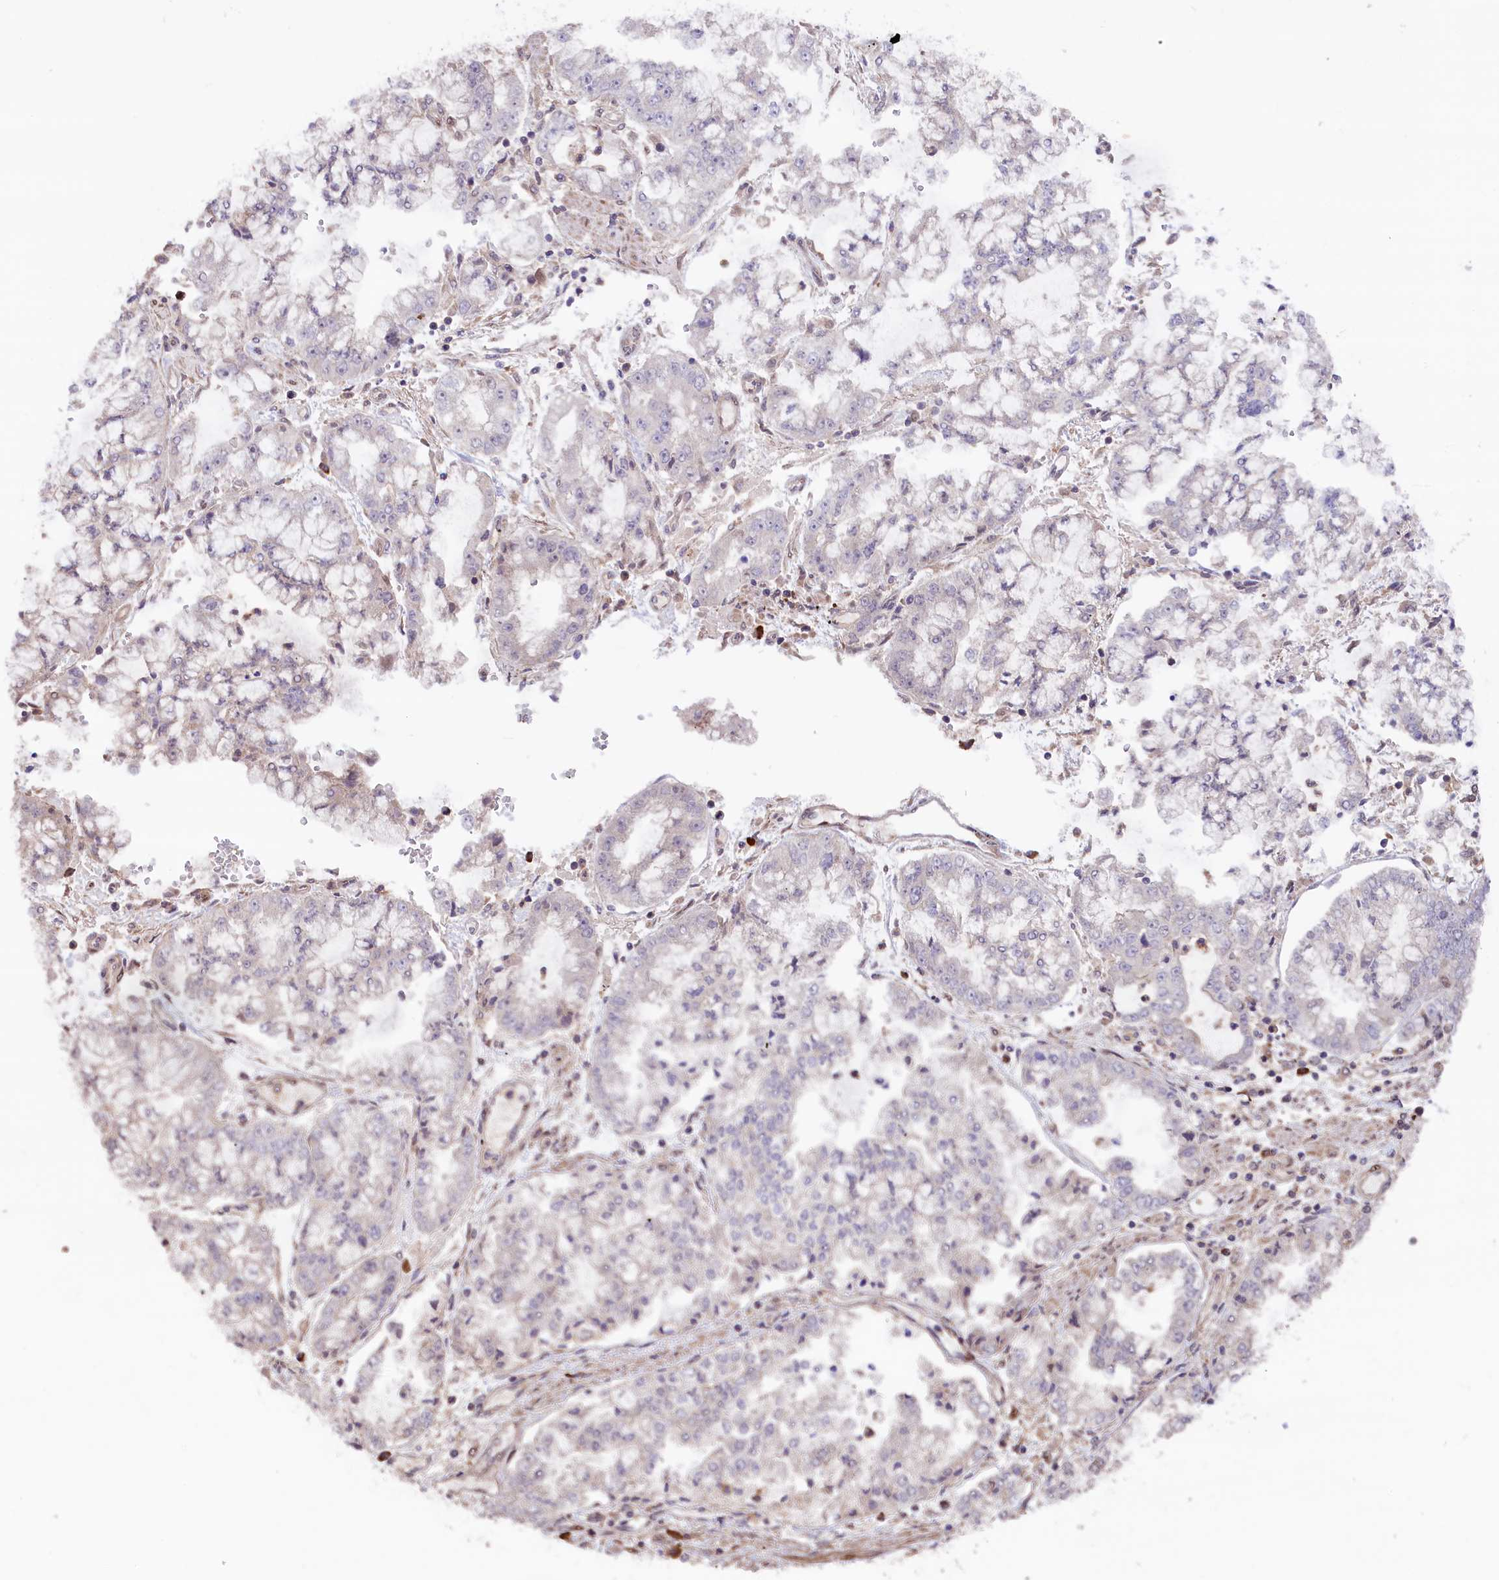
{"staining": {"intensity": "negative", "quantity": "none", "location": "none"}, "tissue": "stomach cancer", "cell_type": "Tumor cells", "image_type": "cancer", "snomed": [{"axis": "morphology", "description": "Adenocarcinoma, NOS"}, {"axis": "topography", "description": "Stomach"}], "caption": "High power microscopy micrograph of an IHC photomicrograph of stomach adenocarcinoma, revealing no significant expression in tumor cells.", "gene": "RIC8A", "patient": {"sex": "male", "age": 76}}